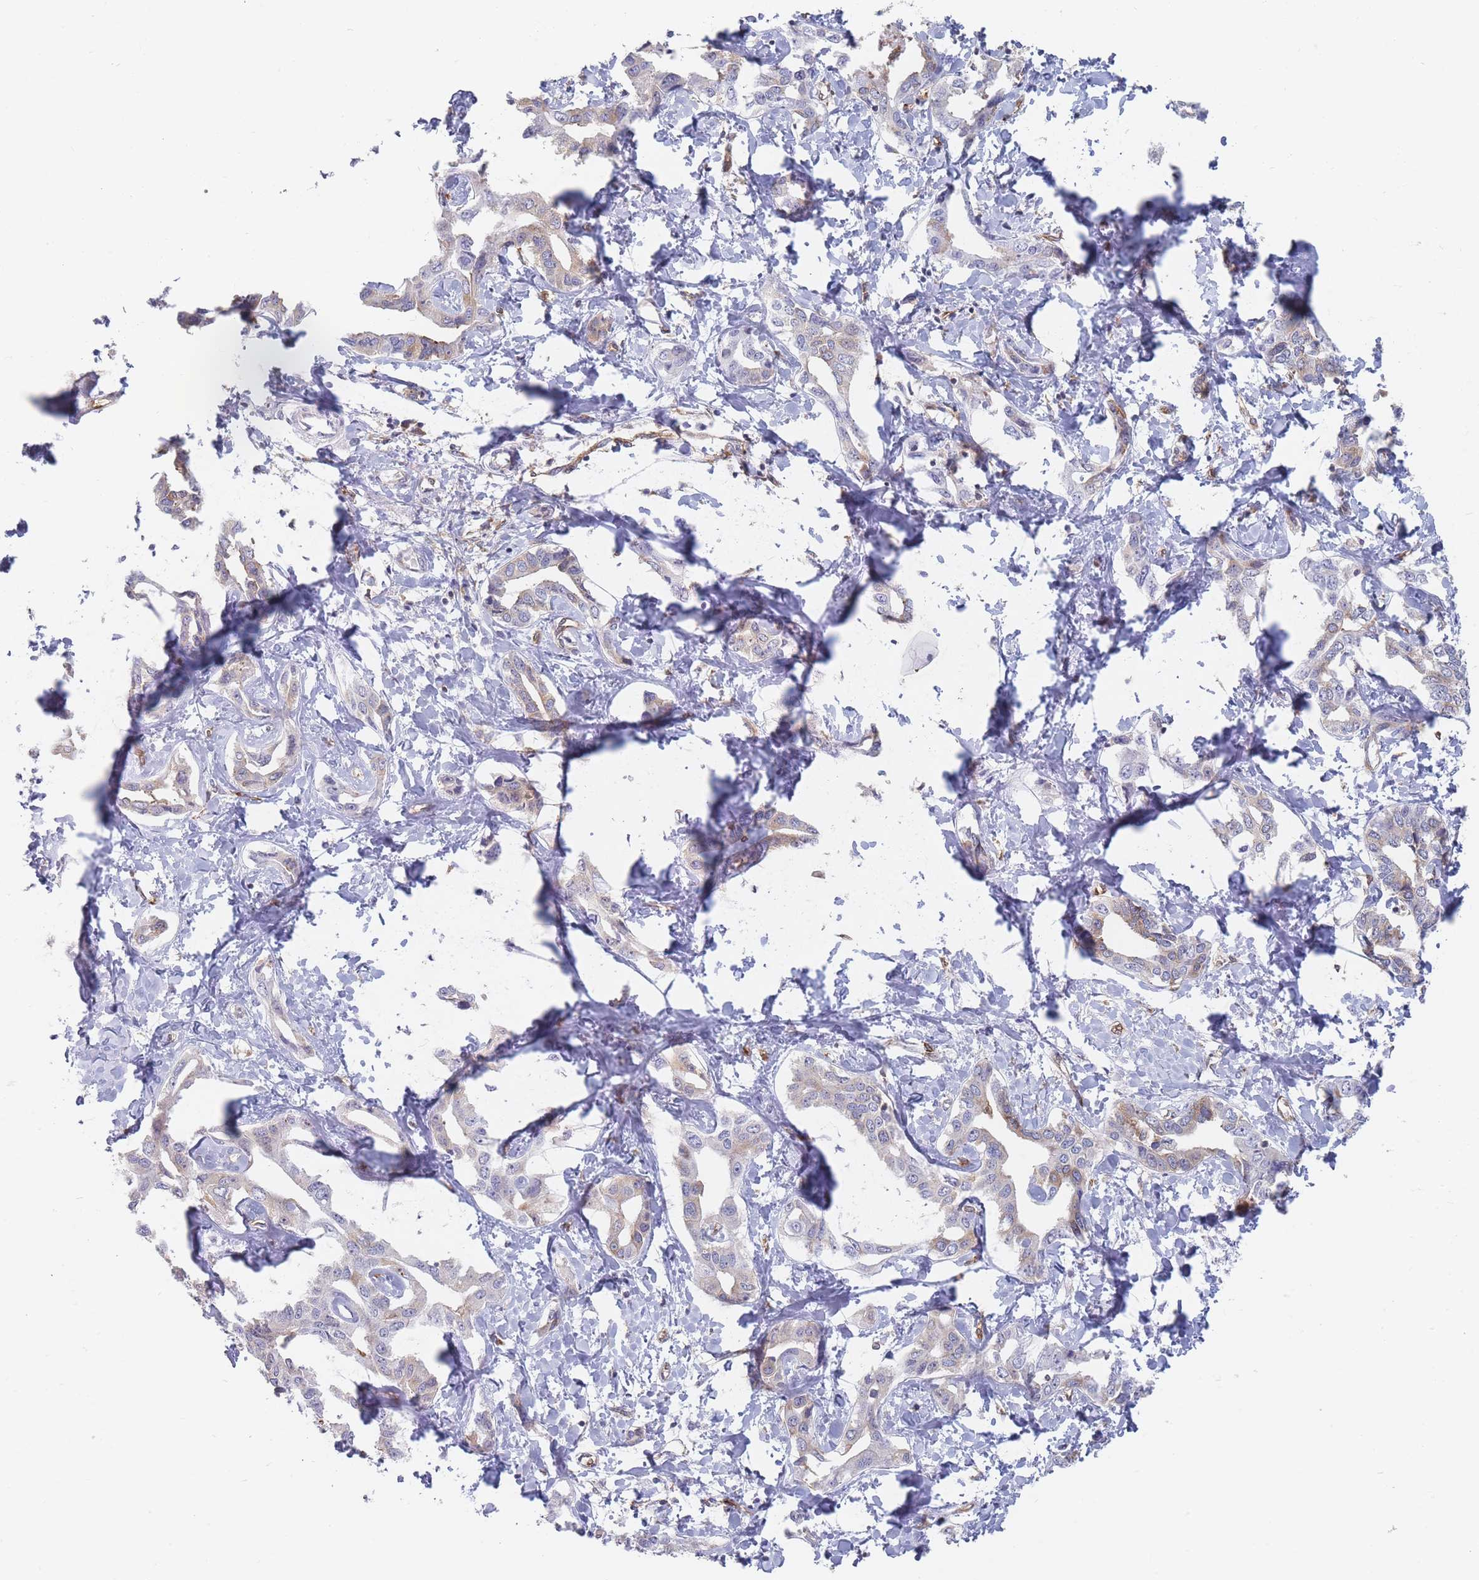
{"staining": {"intensity": "weak", "quantity": "<25%", "location": "cytoplasmic/membranous"}, "tissue": "liver cancer", "cell_type": "Tumor cells", "image_type": "cancer", "snomed": [{"axis": "morphology", "description": "Cholangiocarcinoma"}, {"axis": "topography", "description": "Liver"}], "caption": "Human liver cancer (cholangiocarcinoma) stained for a protein using immunohistochemistry demonstrates no expression in tumor cells.", "gene": "MAP1S", "patient": {"sex": "male", "age": 59}}